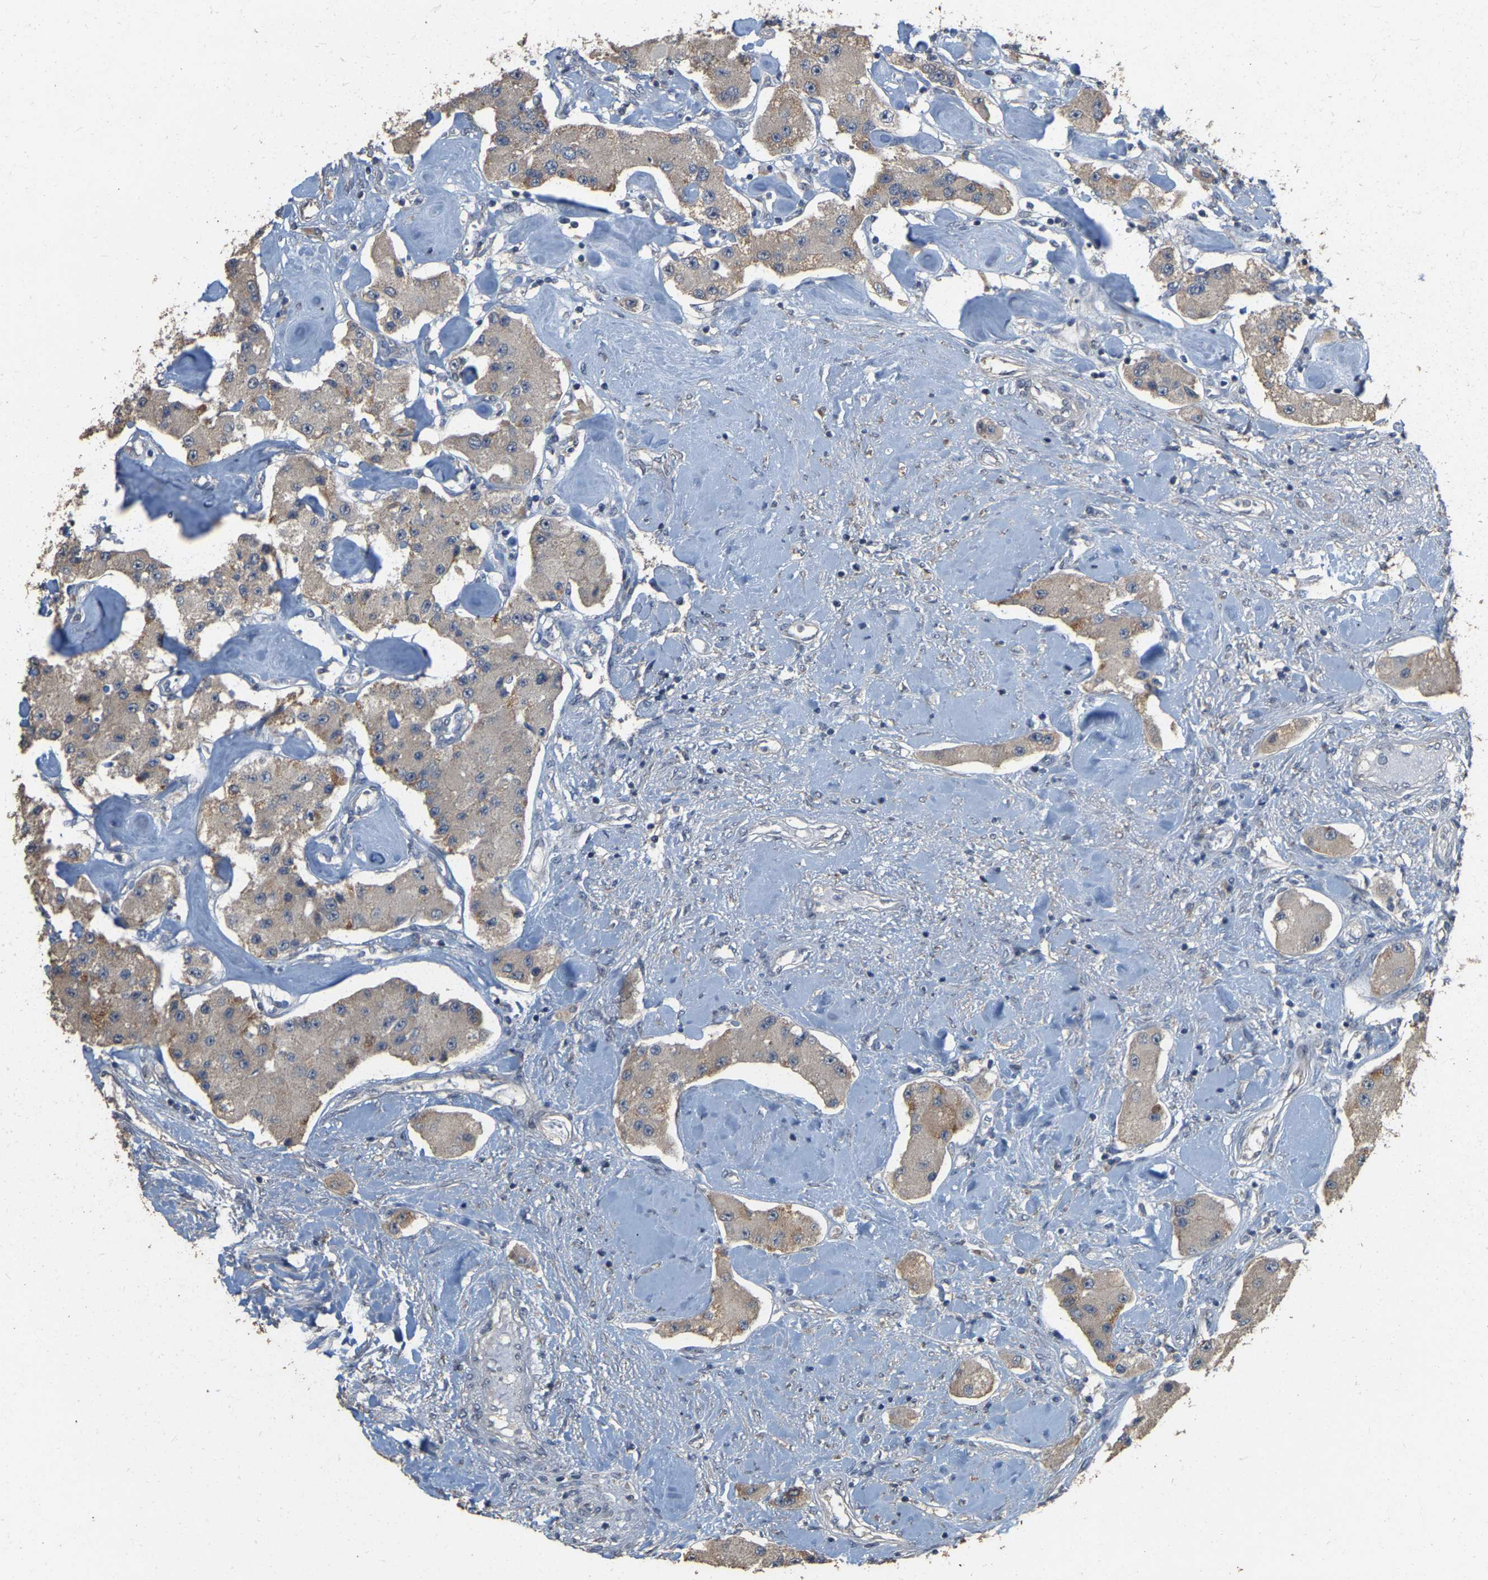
{"staining": {"intensity": "weak", "quantity": ">75%", "location": "cytoplasmic/membranous"}, "tissue": "carcinoid", "cell_type": "Tumor cells", "image_type": "cancer", "snomed": [{"axis": "morphology", "description": "Carcinoid, malignant, NOS"}, {"axis": "topography", "description": "Pancreas"}], "caption": "IHC image of human malignant carcinoid stained for a protein (brown), which exhibits low levels of weak cytoplasmic/membranous positivity in approximately >75% of tumor cells.", "gene": "NCS1", "patient": {"sex": "male", "age": 41}}